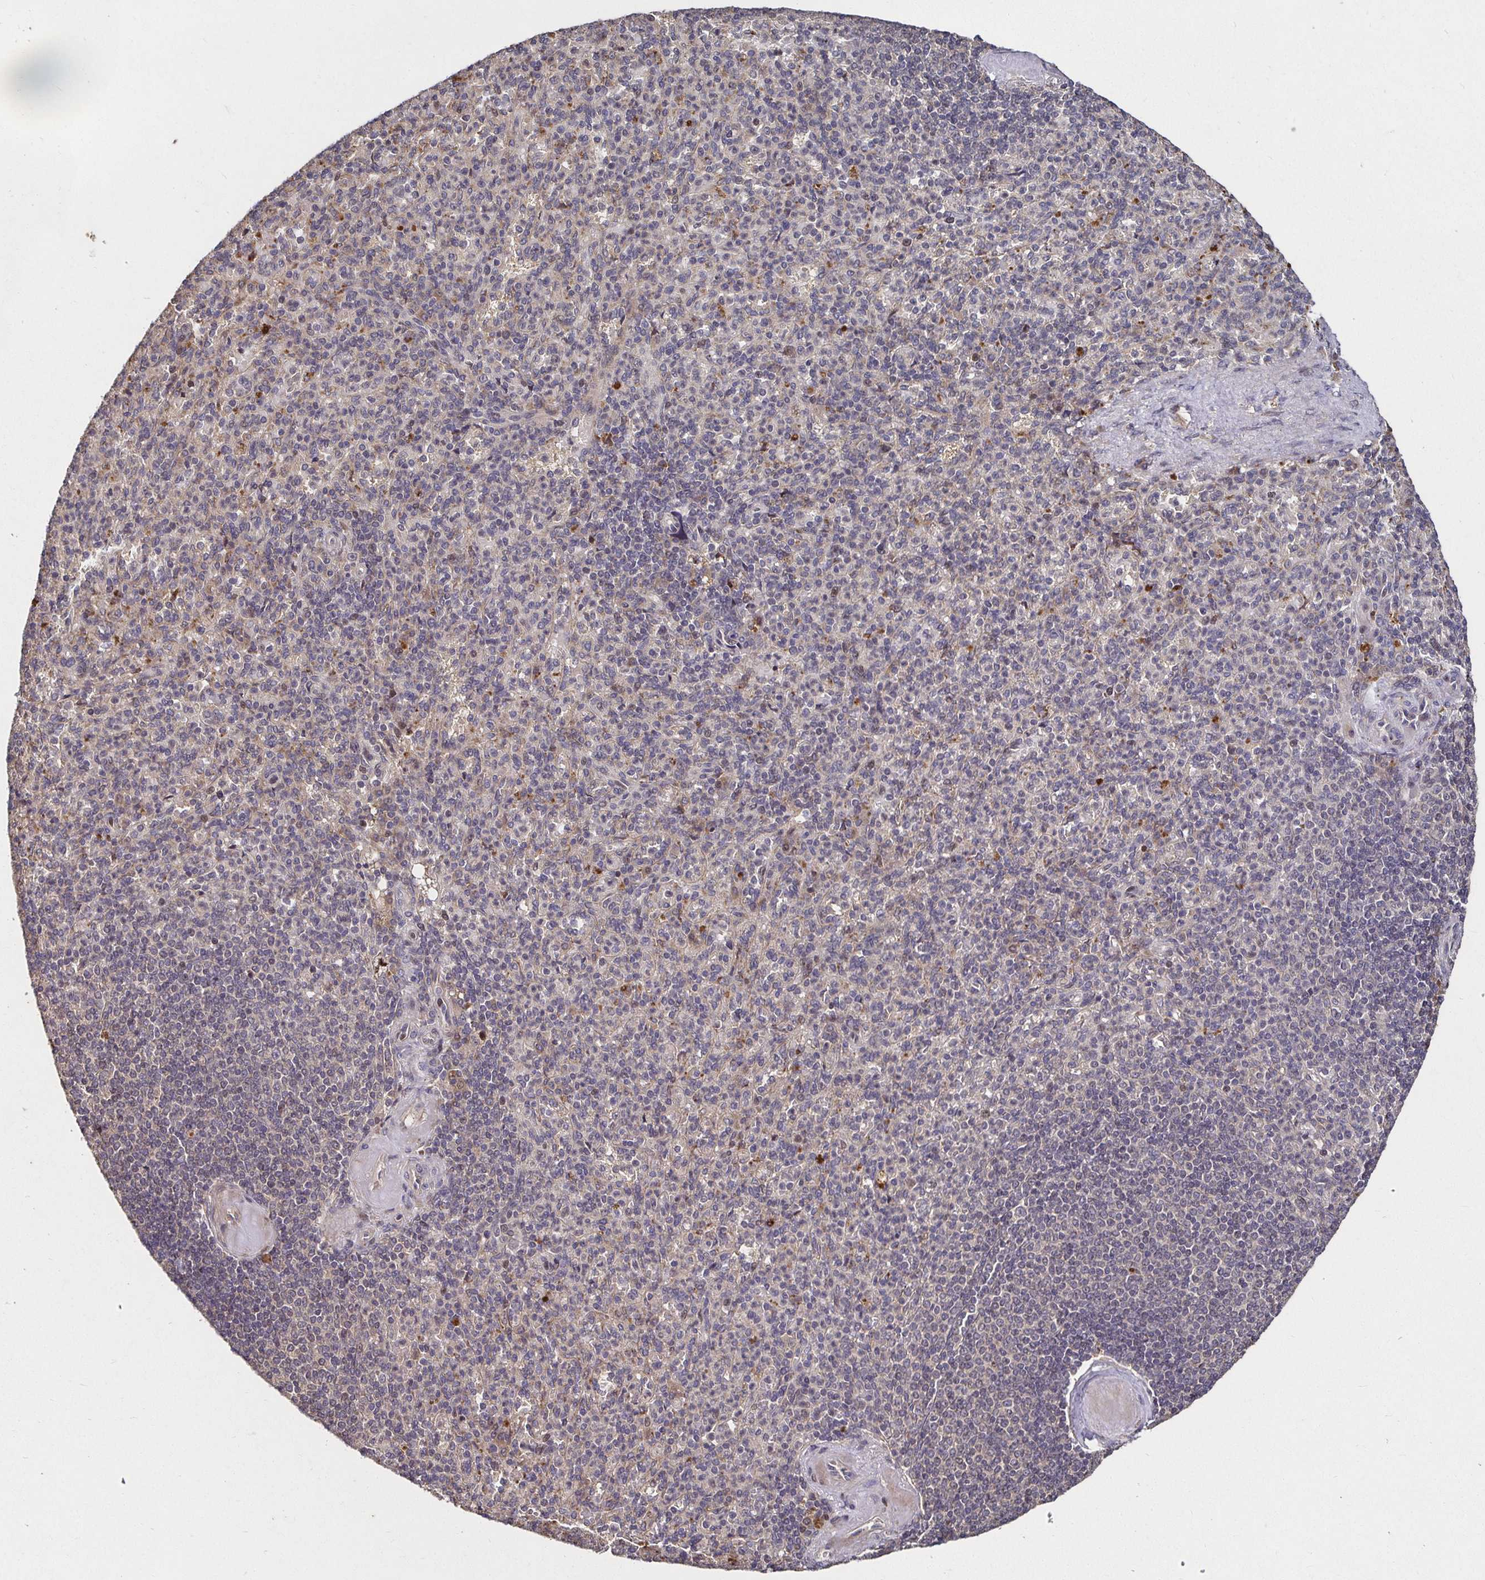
{"staining": {"intensity": "moderate", "quantity": "<25%", "location": "cytoplasmic/membranous"}, "tissue": "spleen", "cell_type": "Cells in red pulp", "image_type": "normal", "snomed": [{"axis": "morphology", "description": "Normal tissue, NOS"}, {"axis": "topography", "description": "Spleen"}], "caption": "Moderate cytoplasmic/membranous staining for a protein is appreciated in about <25% of cells in red pulp of unremarkable spleen using immunohistochemistry.", "gene": "SMYD3", "patient": {"sex": "female", "age": 74}}